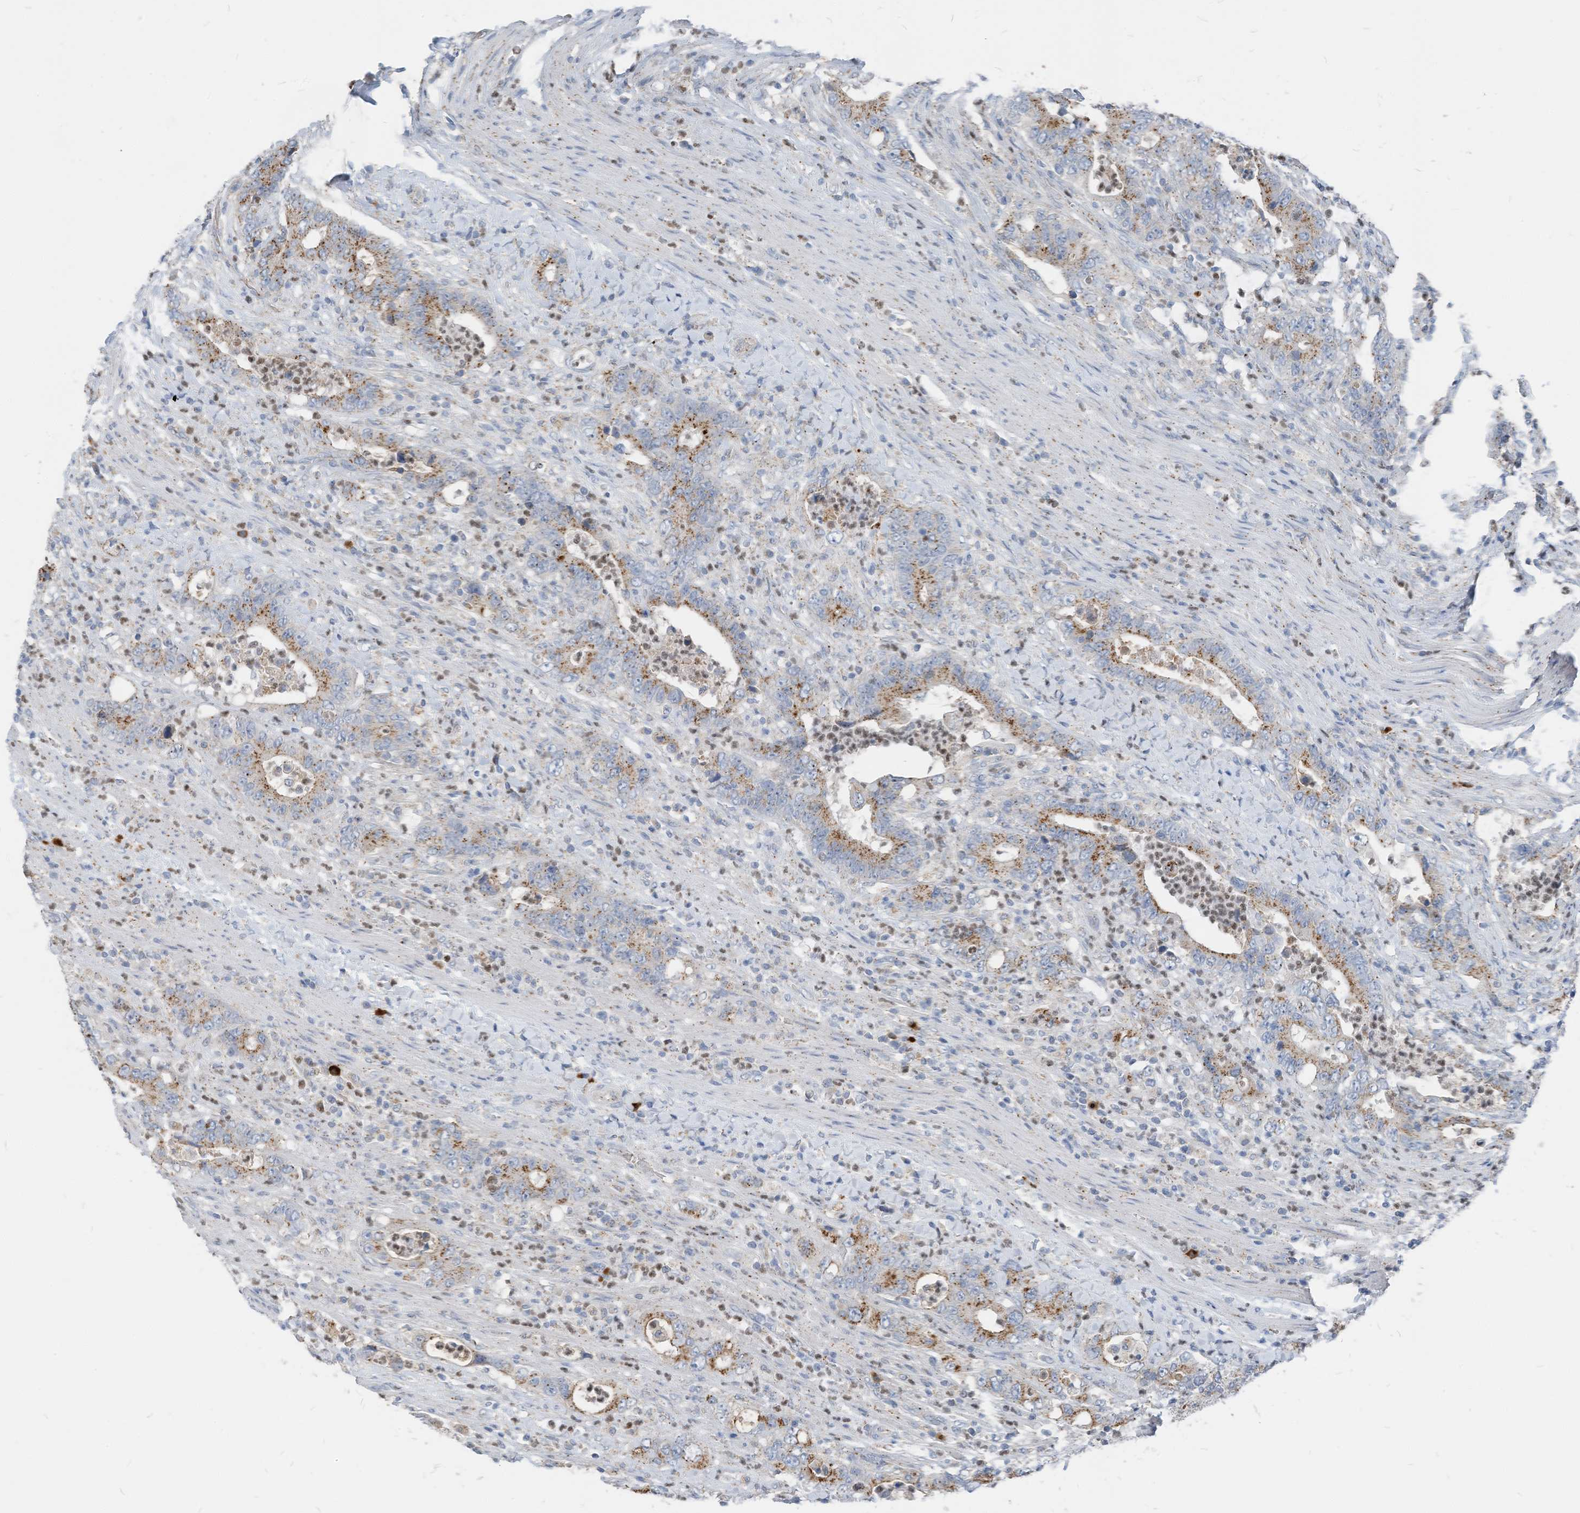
{"staining": {"intensity": "moderate", "quantity": ">75%", "location": "cytoplasmic/membranous"}, "tissue": "colorectal cancer", "cell_type": "Tumor cells", "image_type": "cancer", "snomed": [{"axis": "morphology", "description": "Adenocarcinoma, NOS"}, {"axis": "topography", "description": "Colon"}], "caption": "Immunohistochemistry photomicrograph of human adenocarcinoma (colorectal) stained for a protein (brown), which displays medium levels of moderate cytoplasmic/membranous staining in approximately >75% of tumor cells.", "gene": "CHMP2B", "patient": {"sex": "female", "age": 75}}